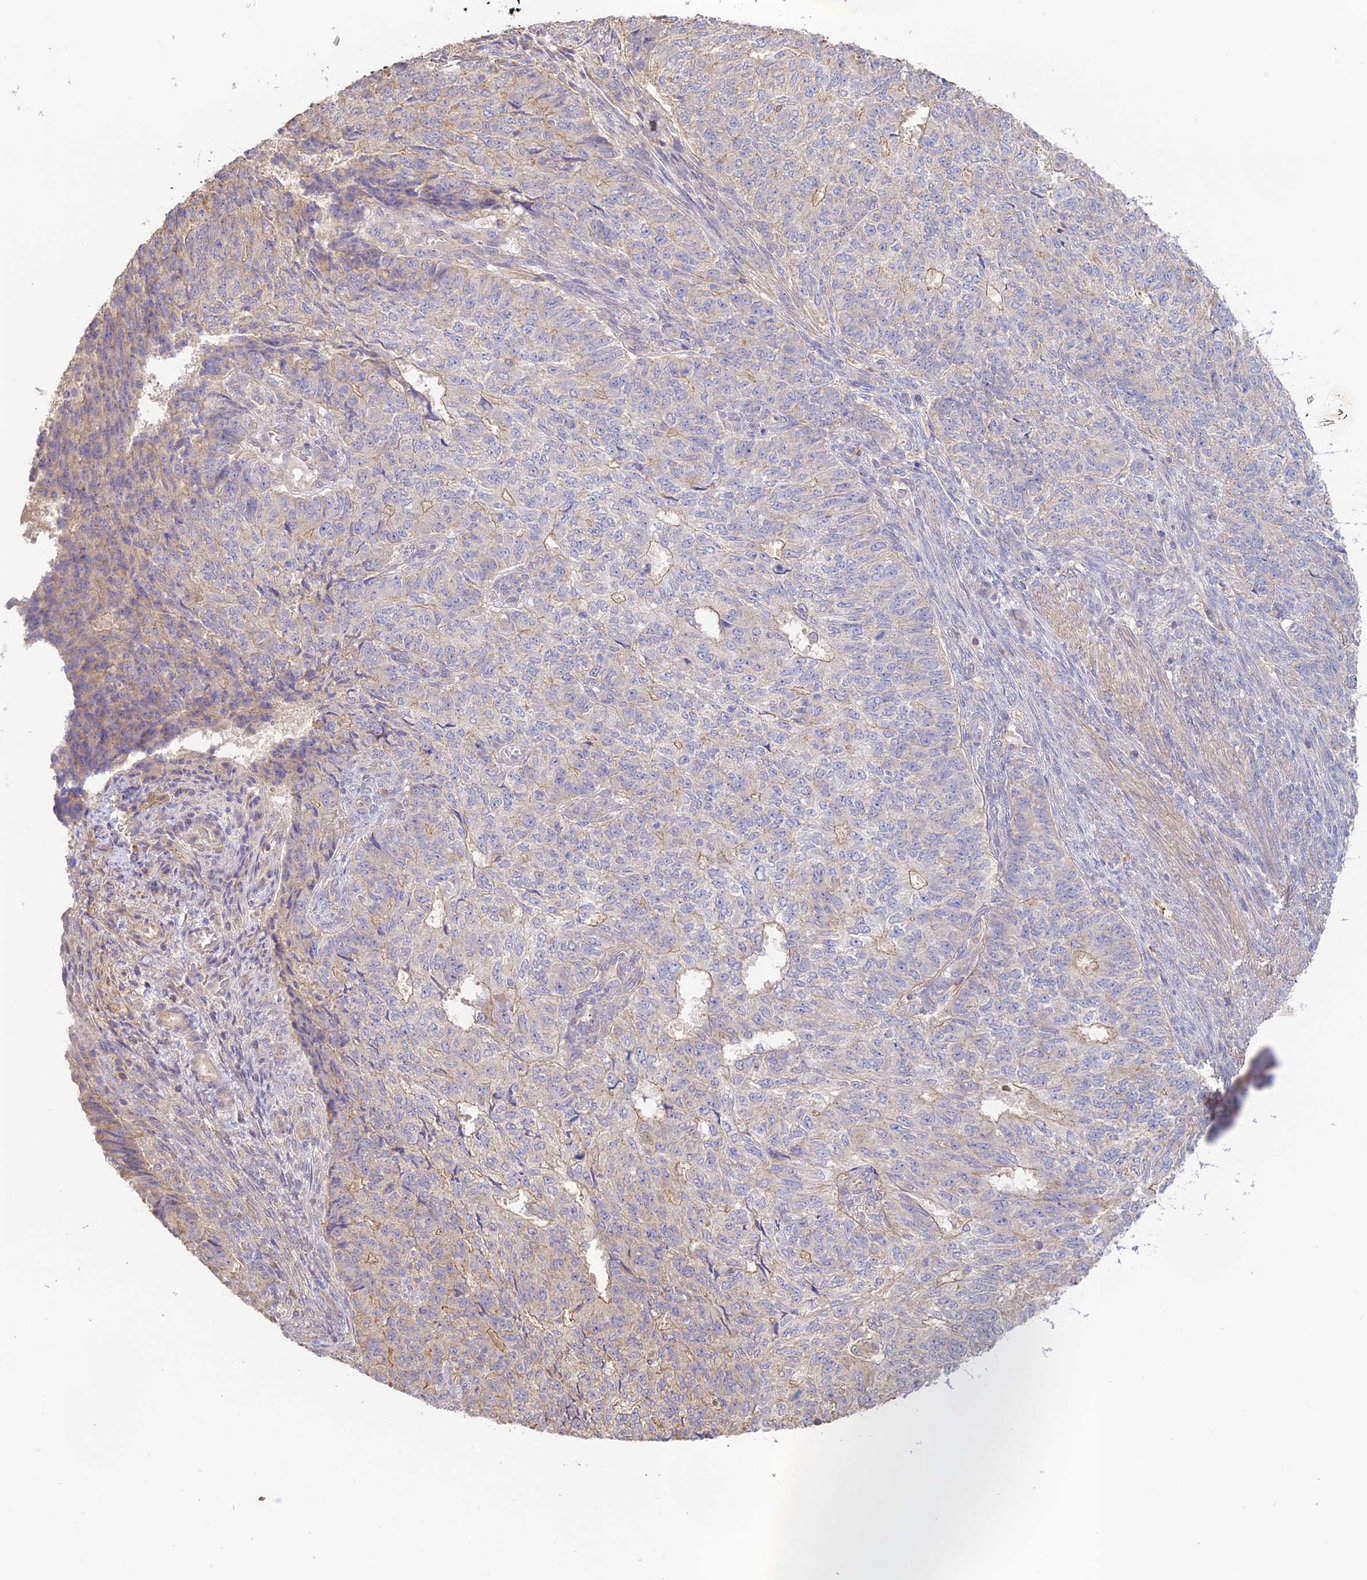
{"staining": {"intensity": "weak", "quantity": "25%-75%", "location": "cytoplasmic/membranous"}, "tissue": "endometrial cancer", "cell_type": "Tumor cells", "image_type": "cancer", "snomed": [{"axis": "morphology", "description": "Adenocarcinoma, NOS"}, {"axis": "topography", "description": "Endometrium"}], "caption": "High-power microscopy captured an immunohistochemistry image of endometrial cancer, revealing weak cytoplasmic/membranous positivity in approximately 25%-75% of tumor cells. (DAB = brown stain, brightfield microscopy at high magnification).", "gene": "CLCF1", "patient": {"sex": "female", "age": 32}}